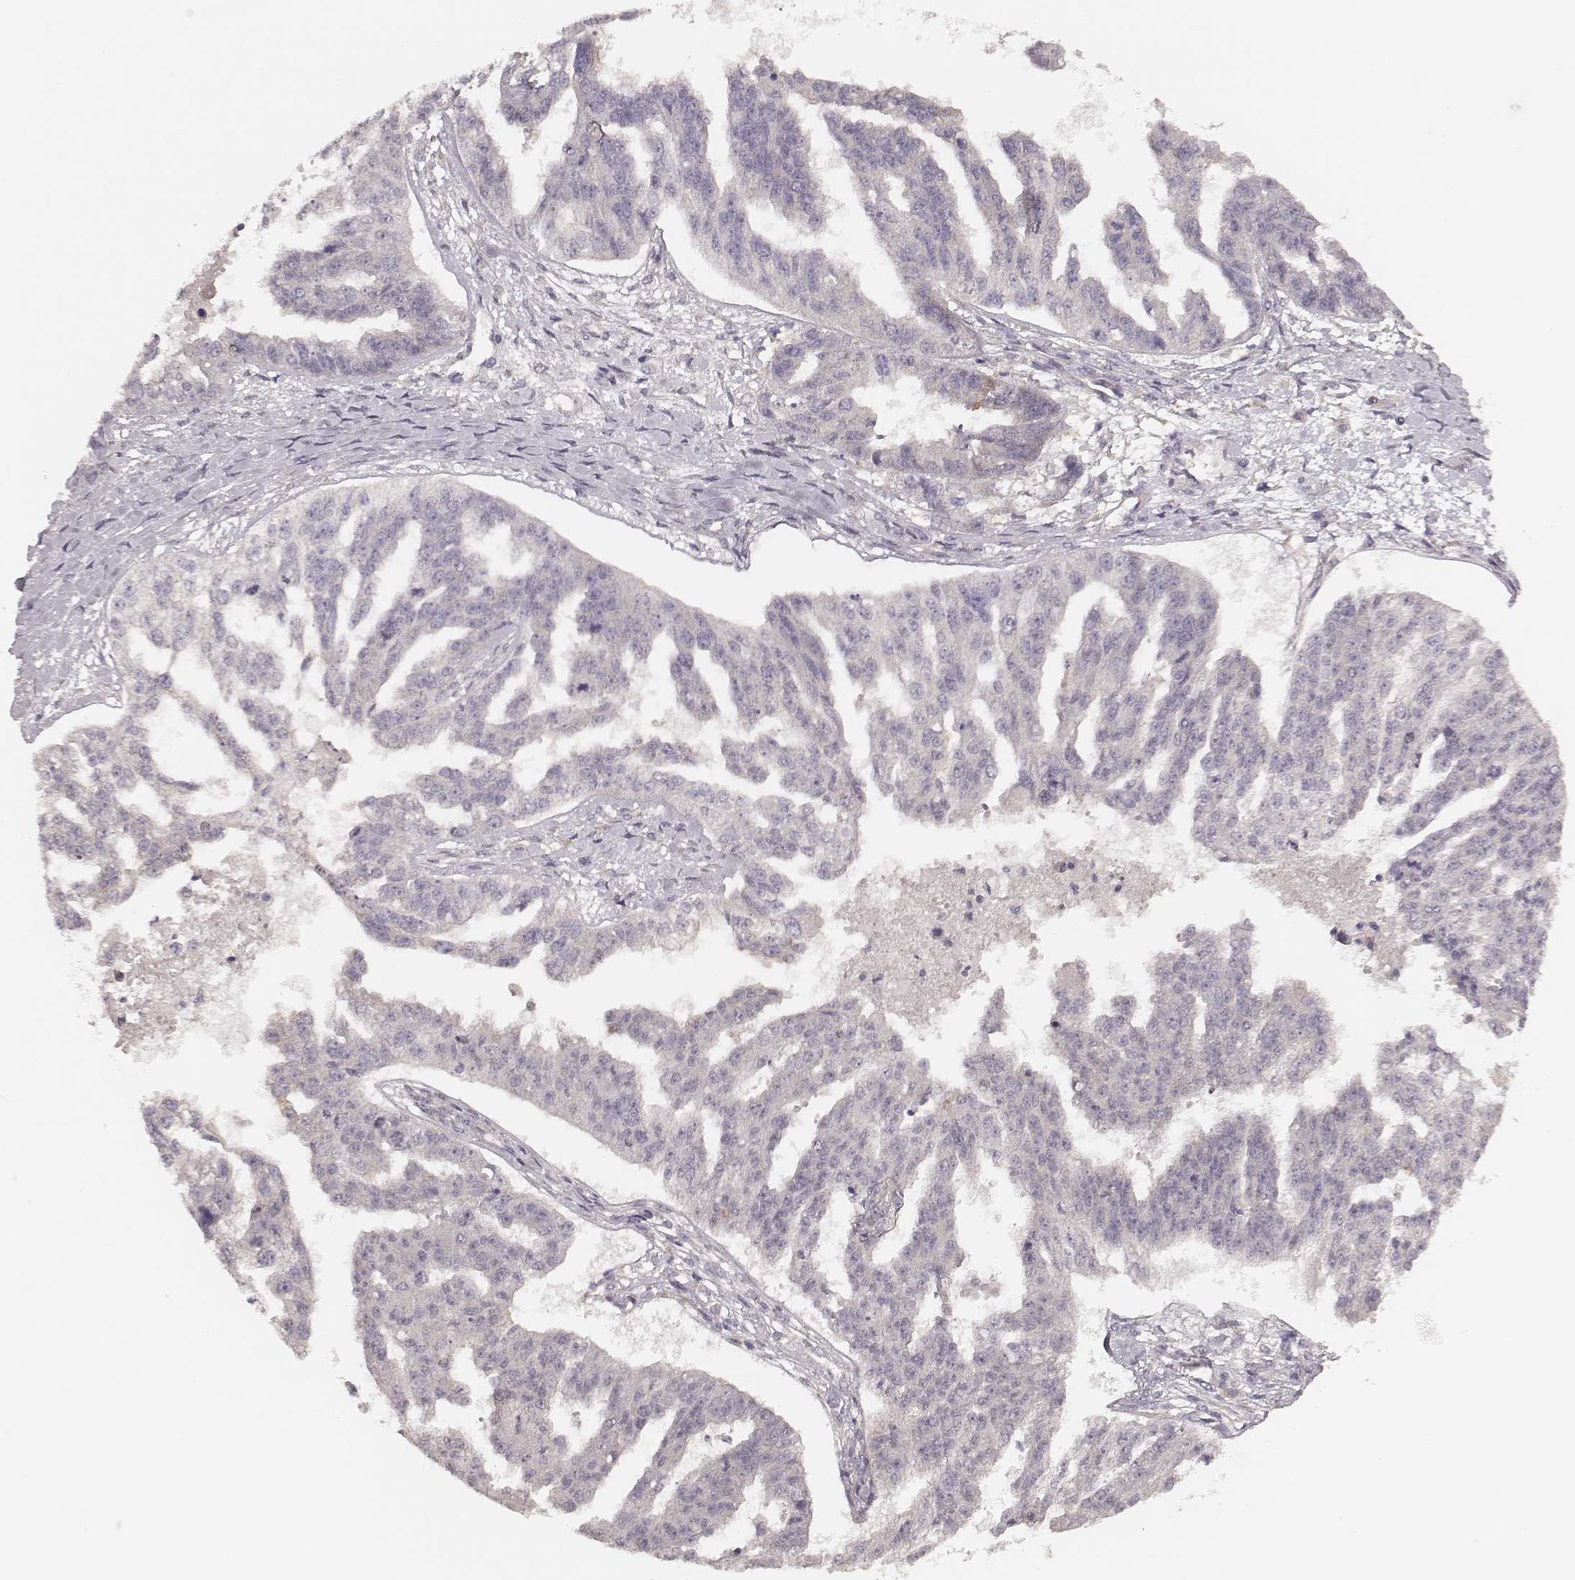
{"staining": {"intensity": "negative", "quantity": "none", "location": "none"}, "tissue": "ovarian cancer", "cell_type": "Tumor cells", "image_type": "cancer", "snomed": [{"axis": "morphology", "description": "Cystadenocarcinoma, serous, NOS"}, {"axis": "topography", "description": "Ovary"}], "caption": "Photomicrograph shows no protein positivity in tumor cells of ovarian cancer (serous cystadenocarcinoma) tissue.", "gene": "CARS1", "patient": {"sex": "female", "age": 58}}